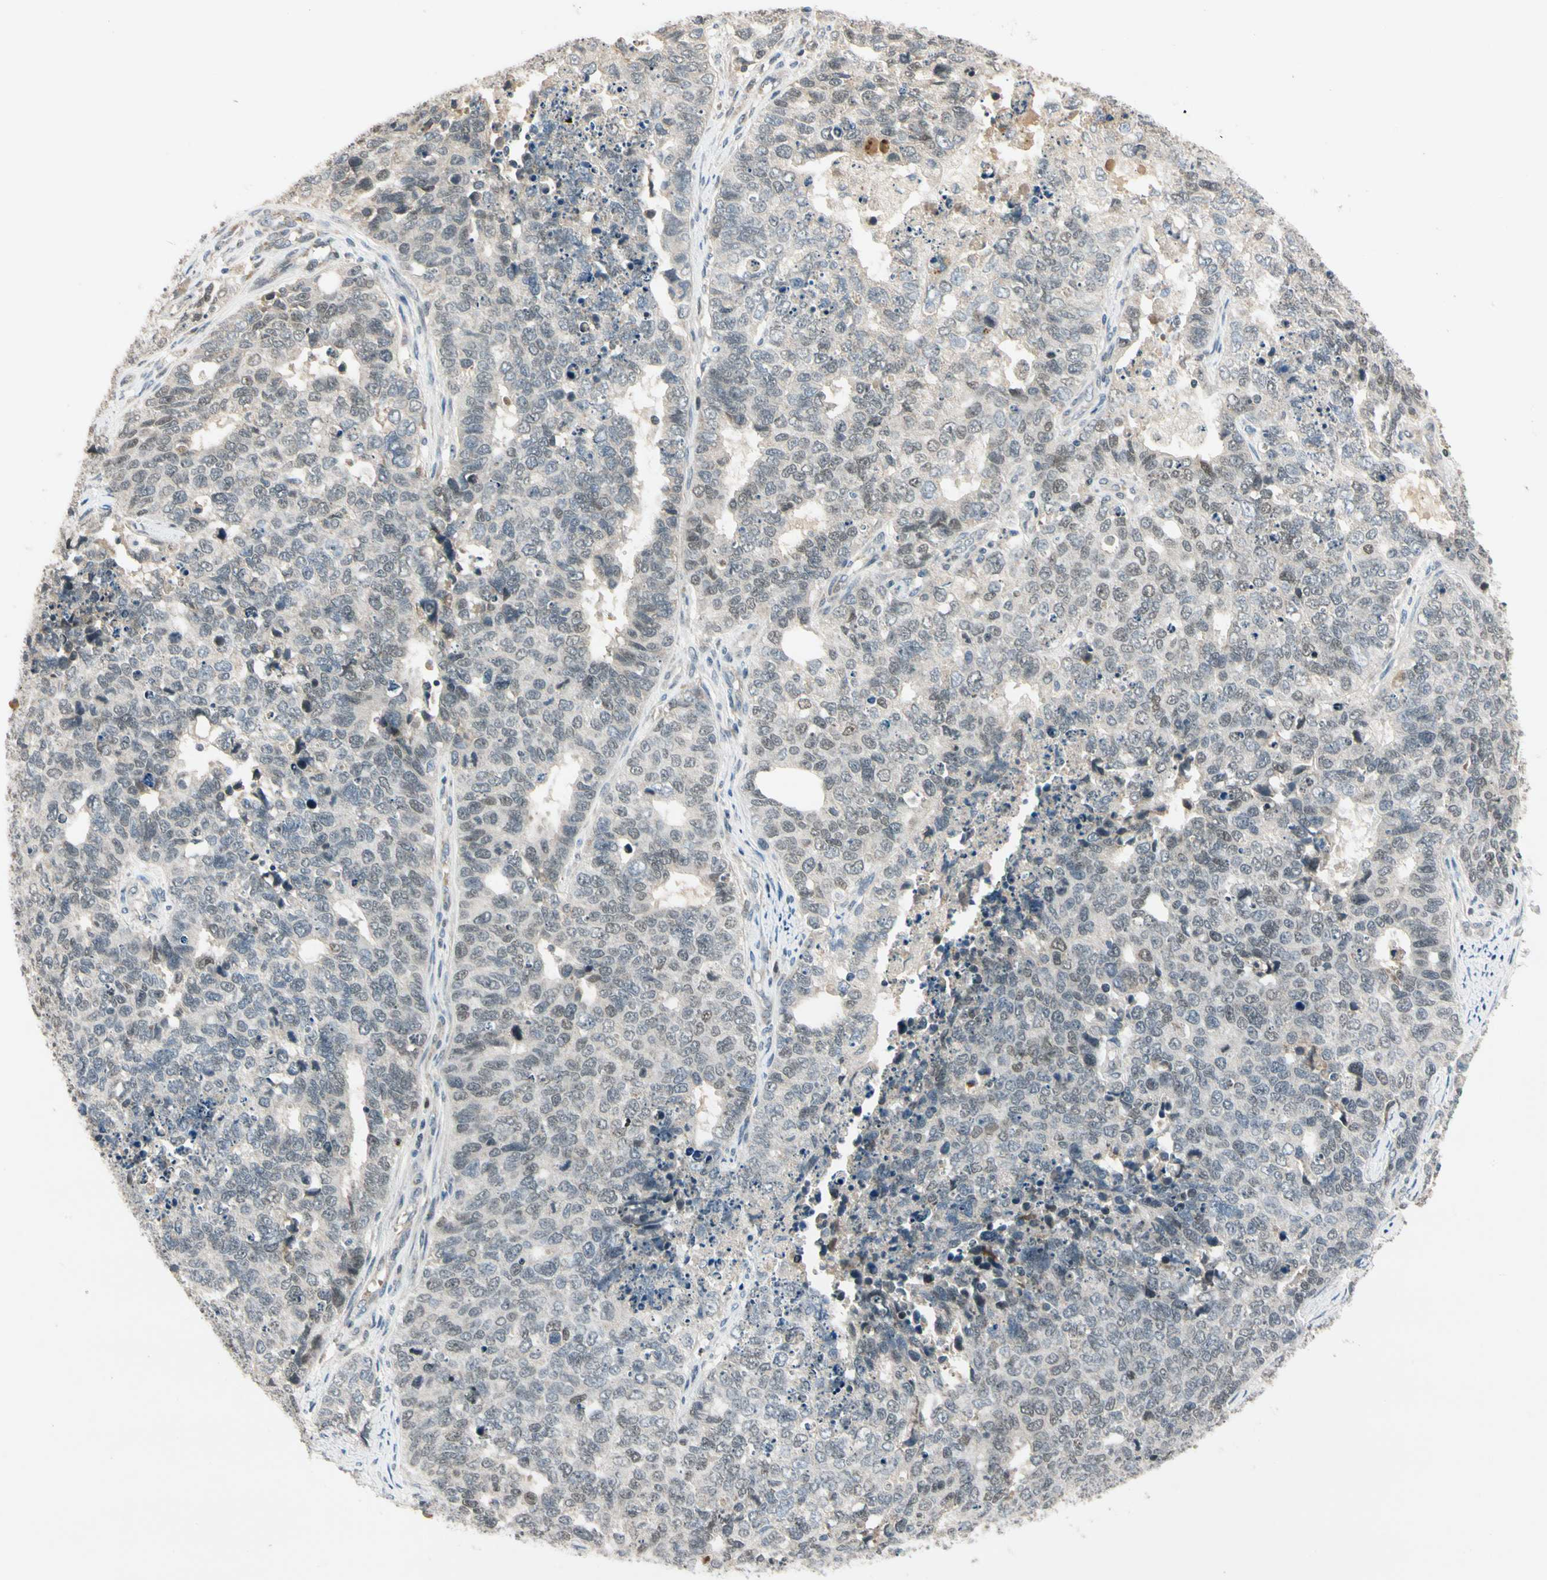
{"staining": {"intensity": "negative", "quantity": "none", "location": "none"}, "tissue": "cervical cancer", "cell_type": "Tumor cells", "image_type": "cancer", "snomed": [{"axis": "morphology", "description": "Squamous cell carcinoma, NOS"}, {"axis": "topography", "description": "Cervix"}], "caption": "IHC photomicrograph of neoplastic tissue: cervical squamous cell carcinoma stained with DAB exhibits no significant protein positivity in tumor cells. (Brightfield microscopy of DAB IHC at high magnification).", "gene": "RIOX2", "patient": {"sex": "female", "age": 63}}